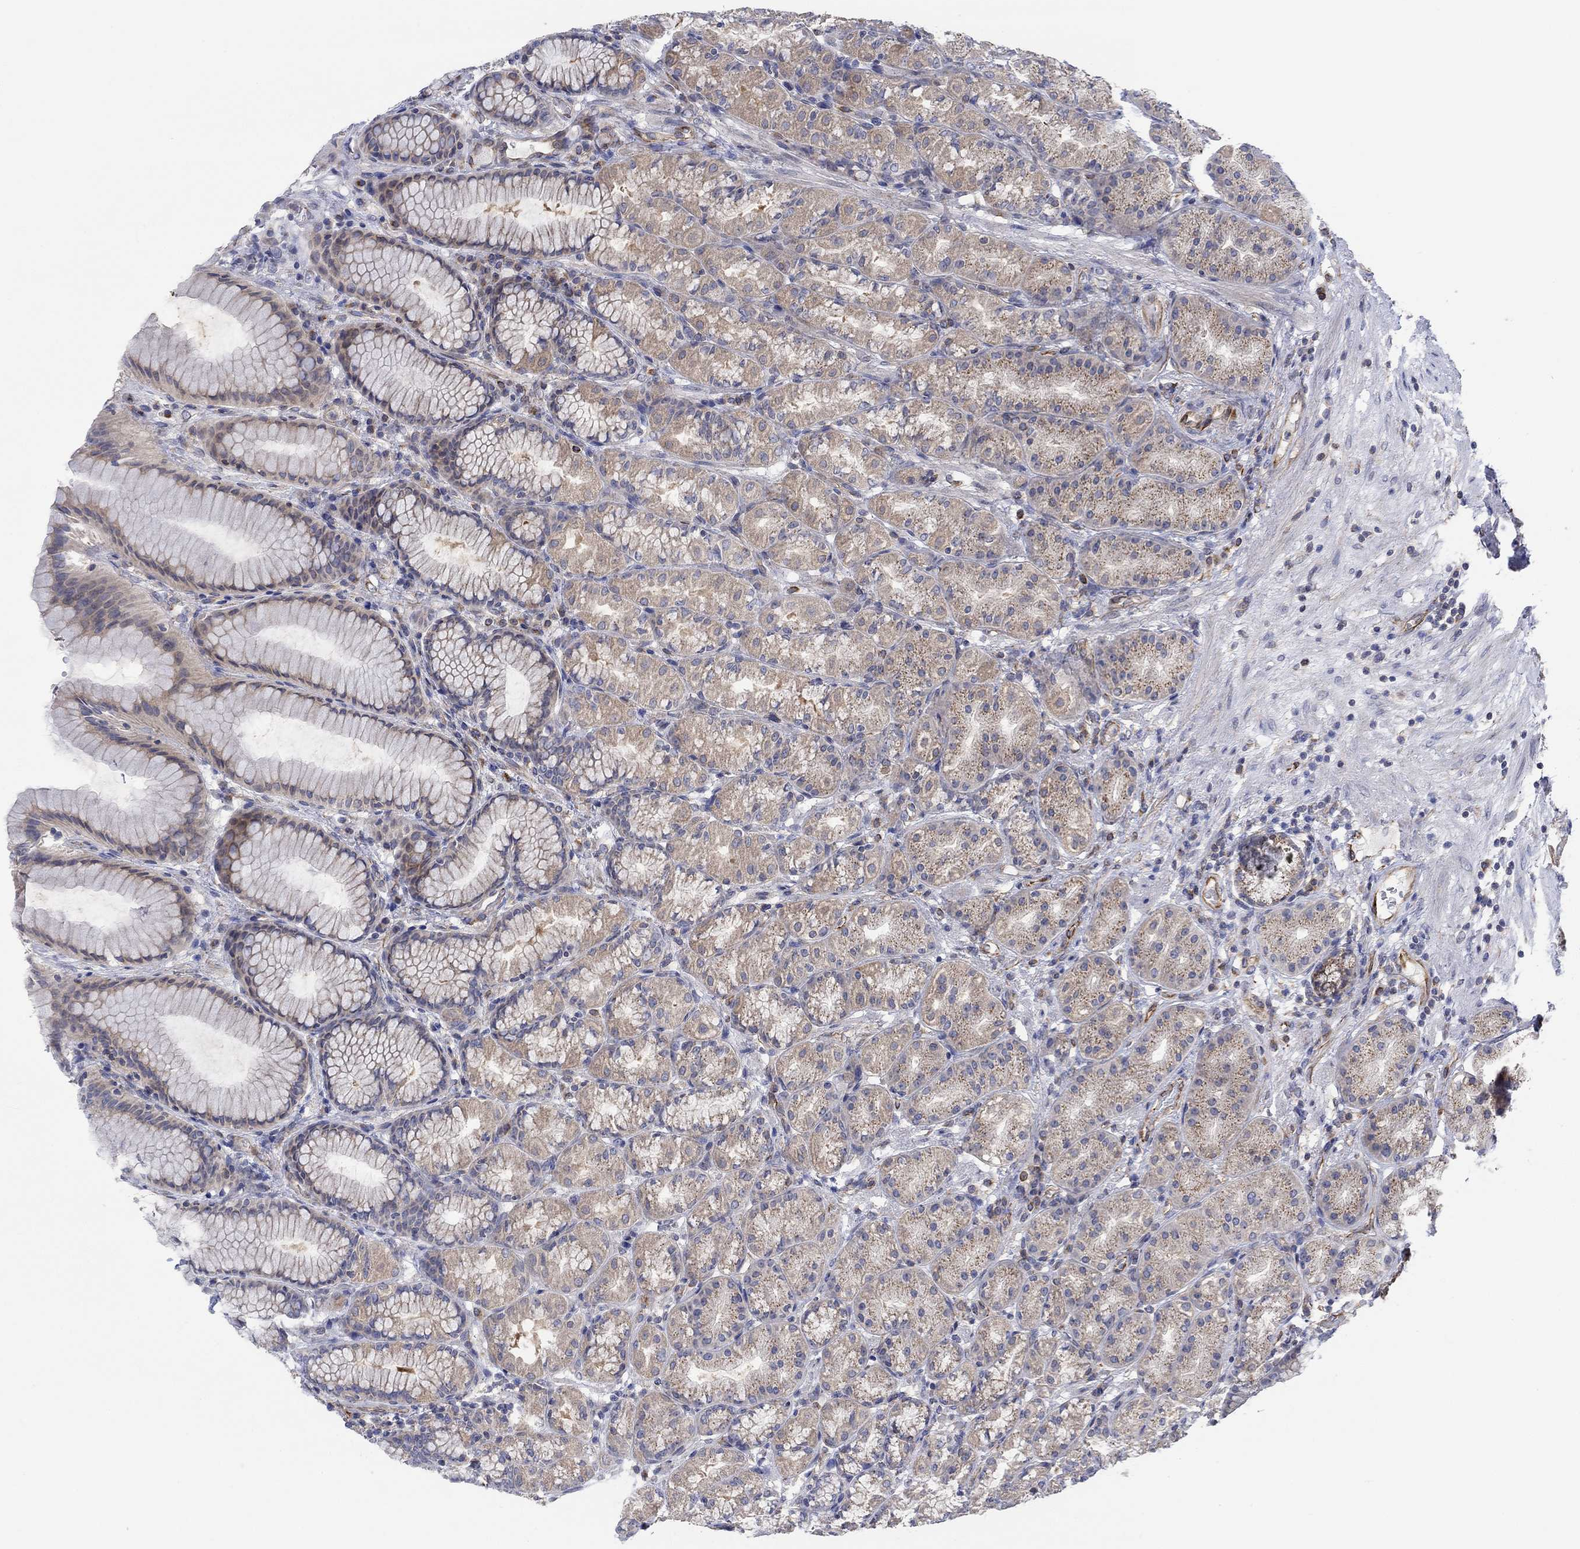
{"staining": {"intensity": "moderate", "quantity": "25%-75%", "location": "cytoplasmic/membranous"}, "tissue": "stomach", "cell_type": "Glandular cells", "image_type": "normal", "snomed": [{"axis": "morphology", "description": "Normal tissue, NOS"}, {"axis": "morphology", "description": "Adenocarcinoma, NOS"}, {"axis": "topography", "description": "Stomach"}], "caption": "A histopathology image showing moderate cytoplasmic/membranous positivity in approximately 25%-75% of glandular cells in unremarkable stomach, as visualized by brown immunohistochemical staining.", "gene": "CAMK1D", "patient": {"sex": "female", "age": 79}}